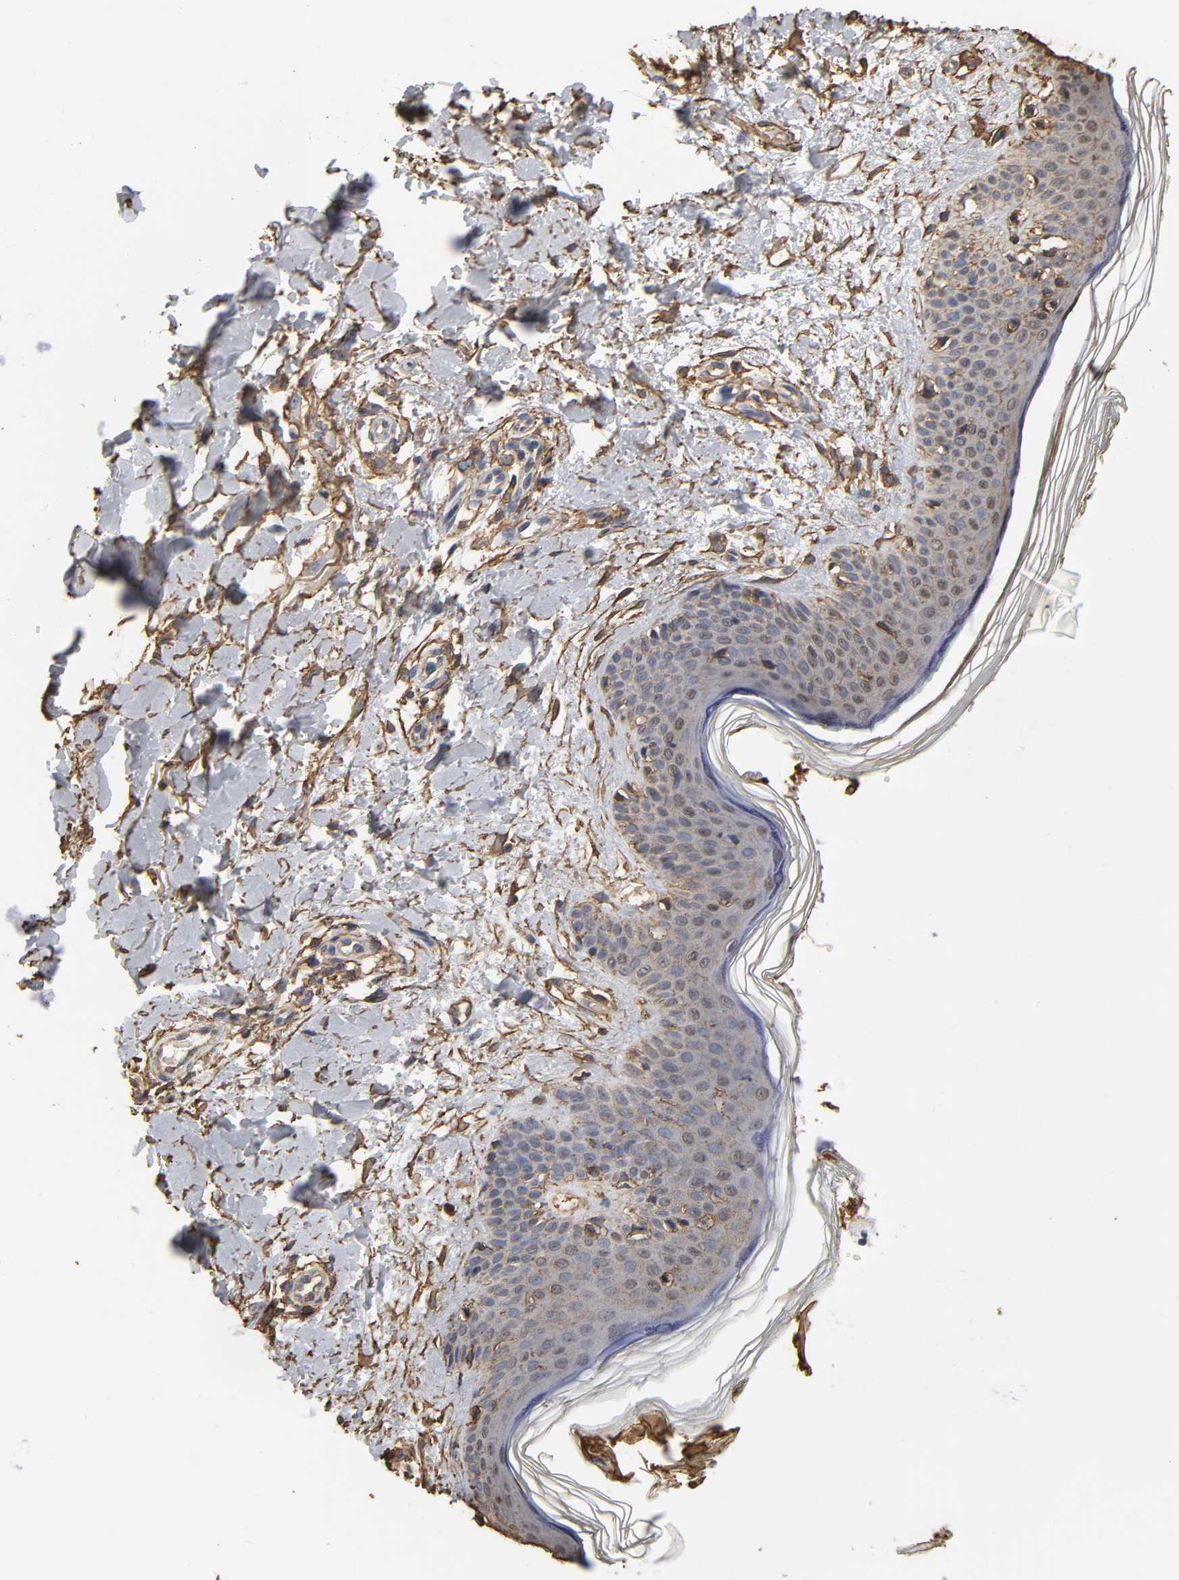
{"staining": {"intensity": "moderate", "quantity": "25%-75%", "location": "cytoplasmic/membranous"}, "tissue": "skin", "cell_type": "Fibroblasts", "image_type": "normal", "snomed": [{"axis": "morphology", "description": "Normal tissue, NOS"}, {"axis": "topography", "description": "Skin"}], "caption": "Human skin stained with a brown dye exhibits moderate cytoplasmic/membranous positive expression in about 25%-75% of fibroblasts.", "gene": "ANXA2", "patient": {"sex": "female", "age": 56}}